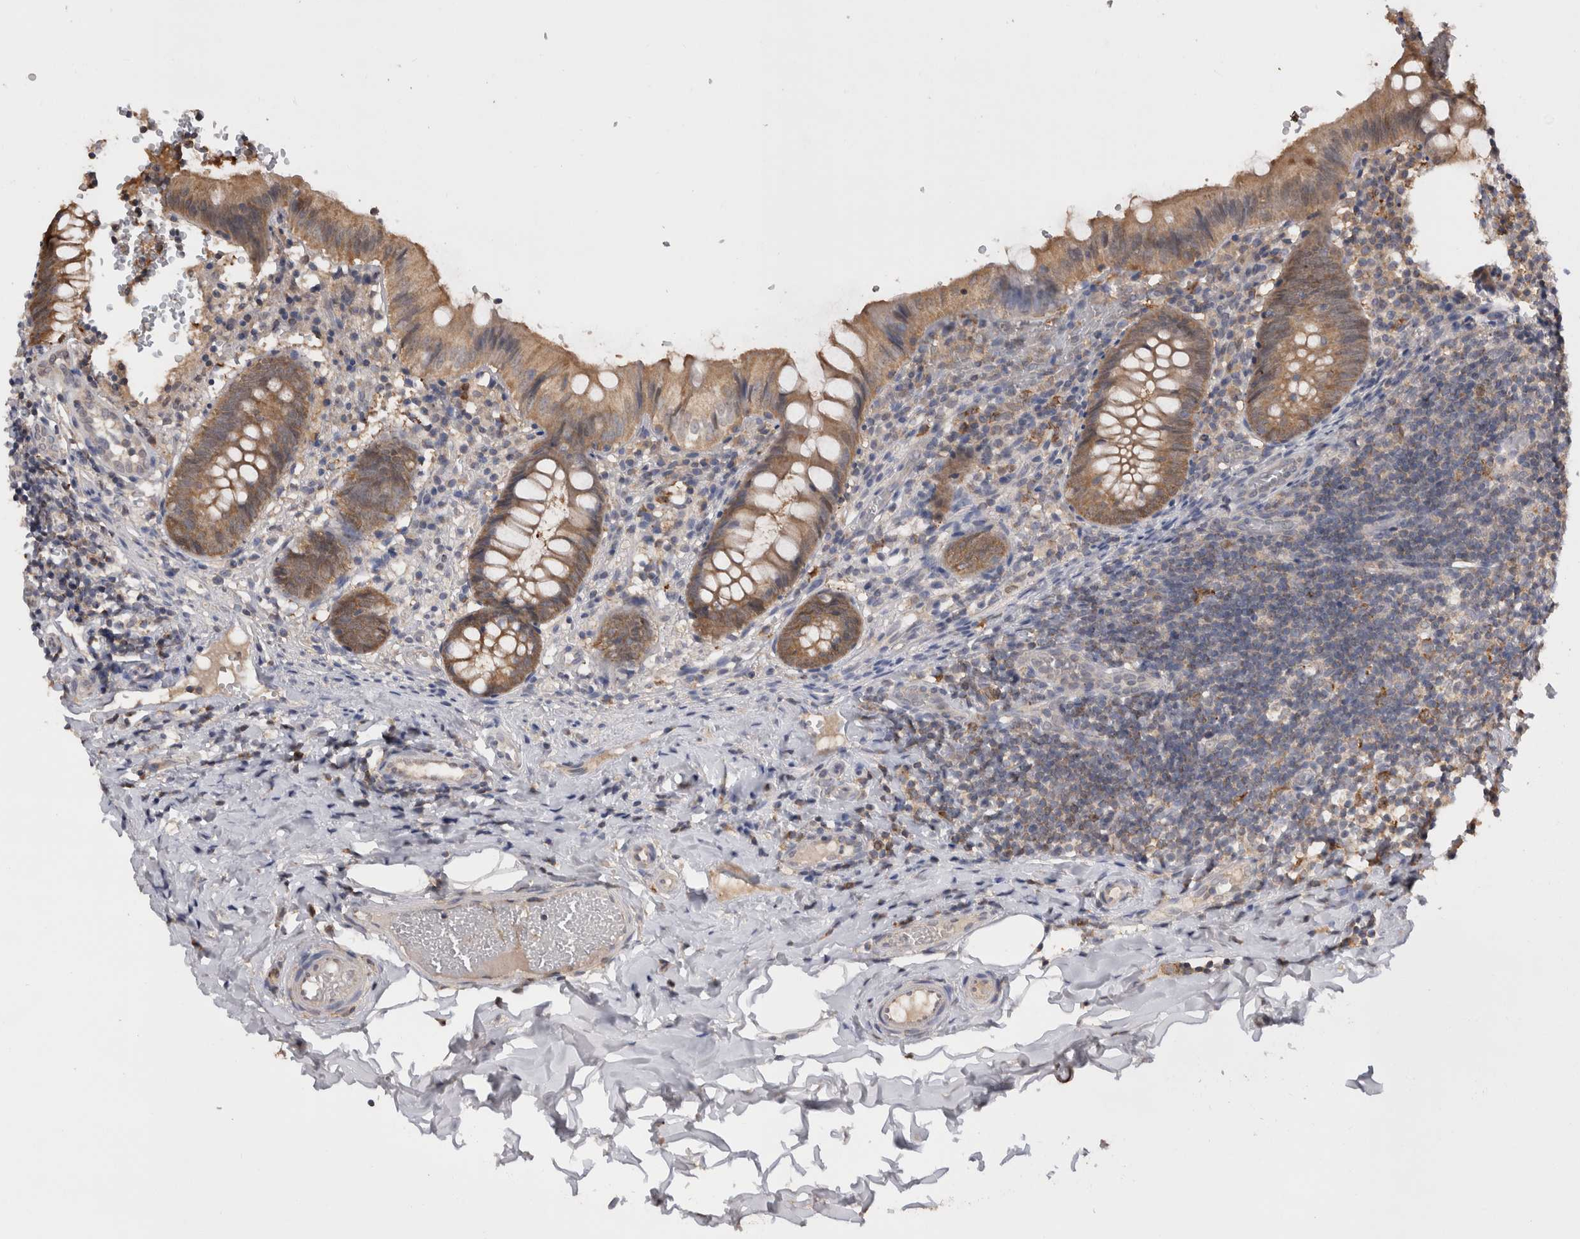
{"staining": {"intensity": "moderate", "quantity": ">75%", "location": "cytoplasmic/membranous"}, "tissue": "appendix", "cell_type": "Glandular cells", "image_type": "normal", "snomed": [{"axis": "morphology", "description": "Normal tissue, NOS"}, {"axis": "topography", "description": "Appendix"}], "caption": "Appendix stained with DAB IHC exhibits medium levels of moderate cytoplasmic/membranous staining in approximately >75% of glandular cells.", "gene": "PREP", "patient": {"sex": "male", "age": 8}}